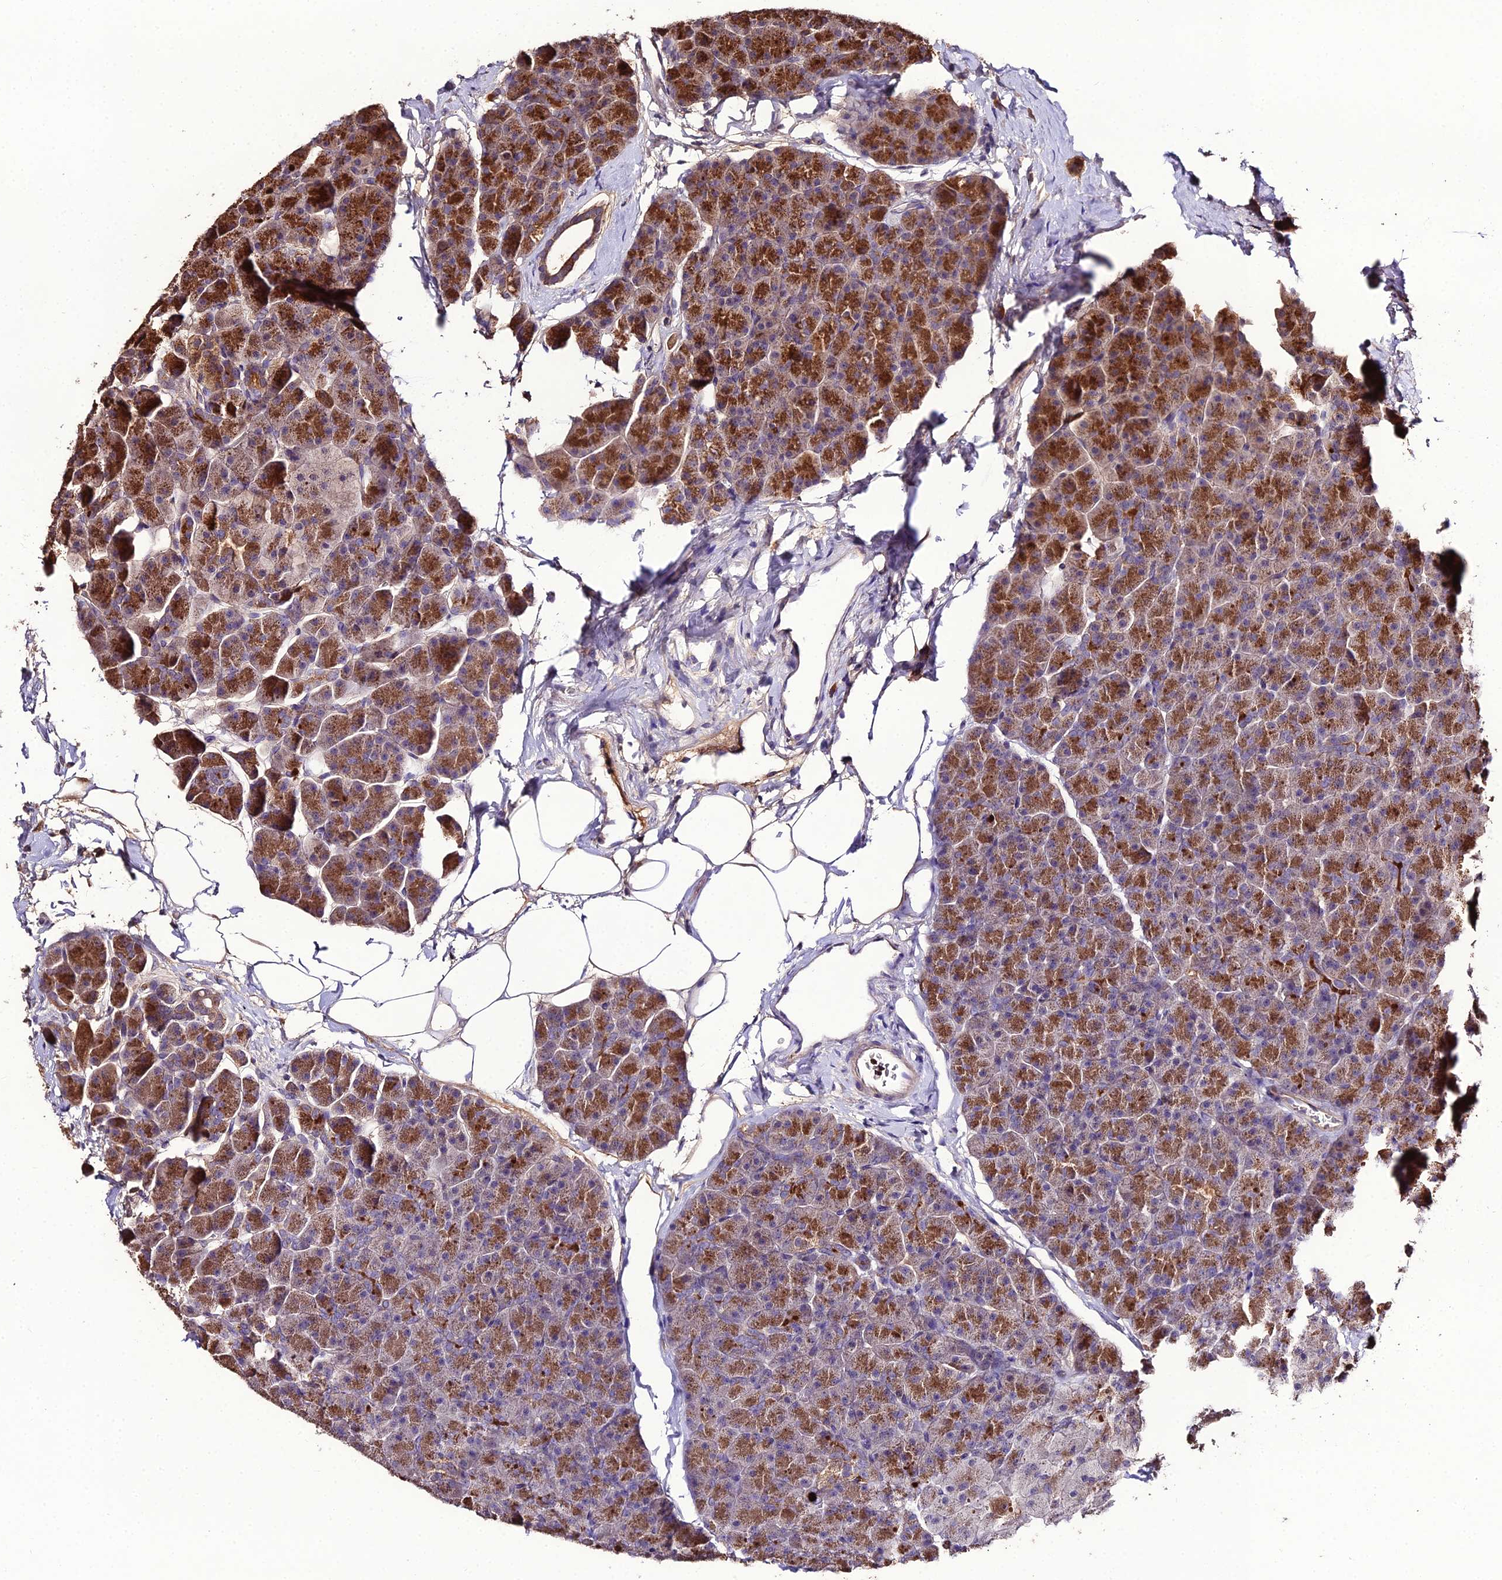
{"staining": {"intensity": "strong", "quantity": ">75%", "location": "cytoplasmic/membranous"}, "tissue": "pancreas", "cell_type": "Exocrine glandular cells", "image_type": "normal", "snomed": [{"axis": "morphology", "description": "Normal tissue, NOS"}, {"axis": "topography", "description": "Pancreas"}], "caption": "A brown stain shows strong cytoplasmic/membranous positivity of a protein in exocrine glandular cells of benign human pancreas. (brown staining indicates protein expression, while blue staining denotes nuclei).", "gene": "KCTD16", "patient": {"sex": "male", "age": 36}}